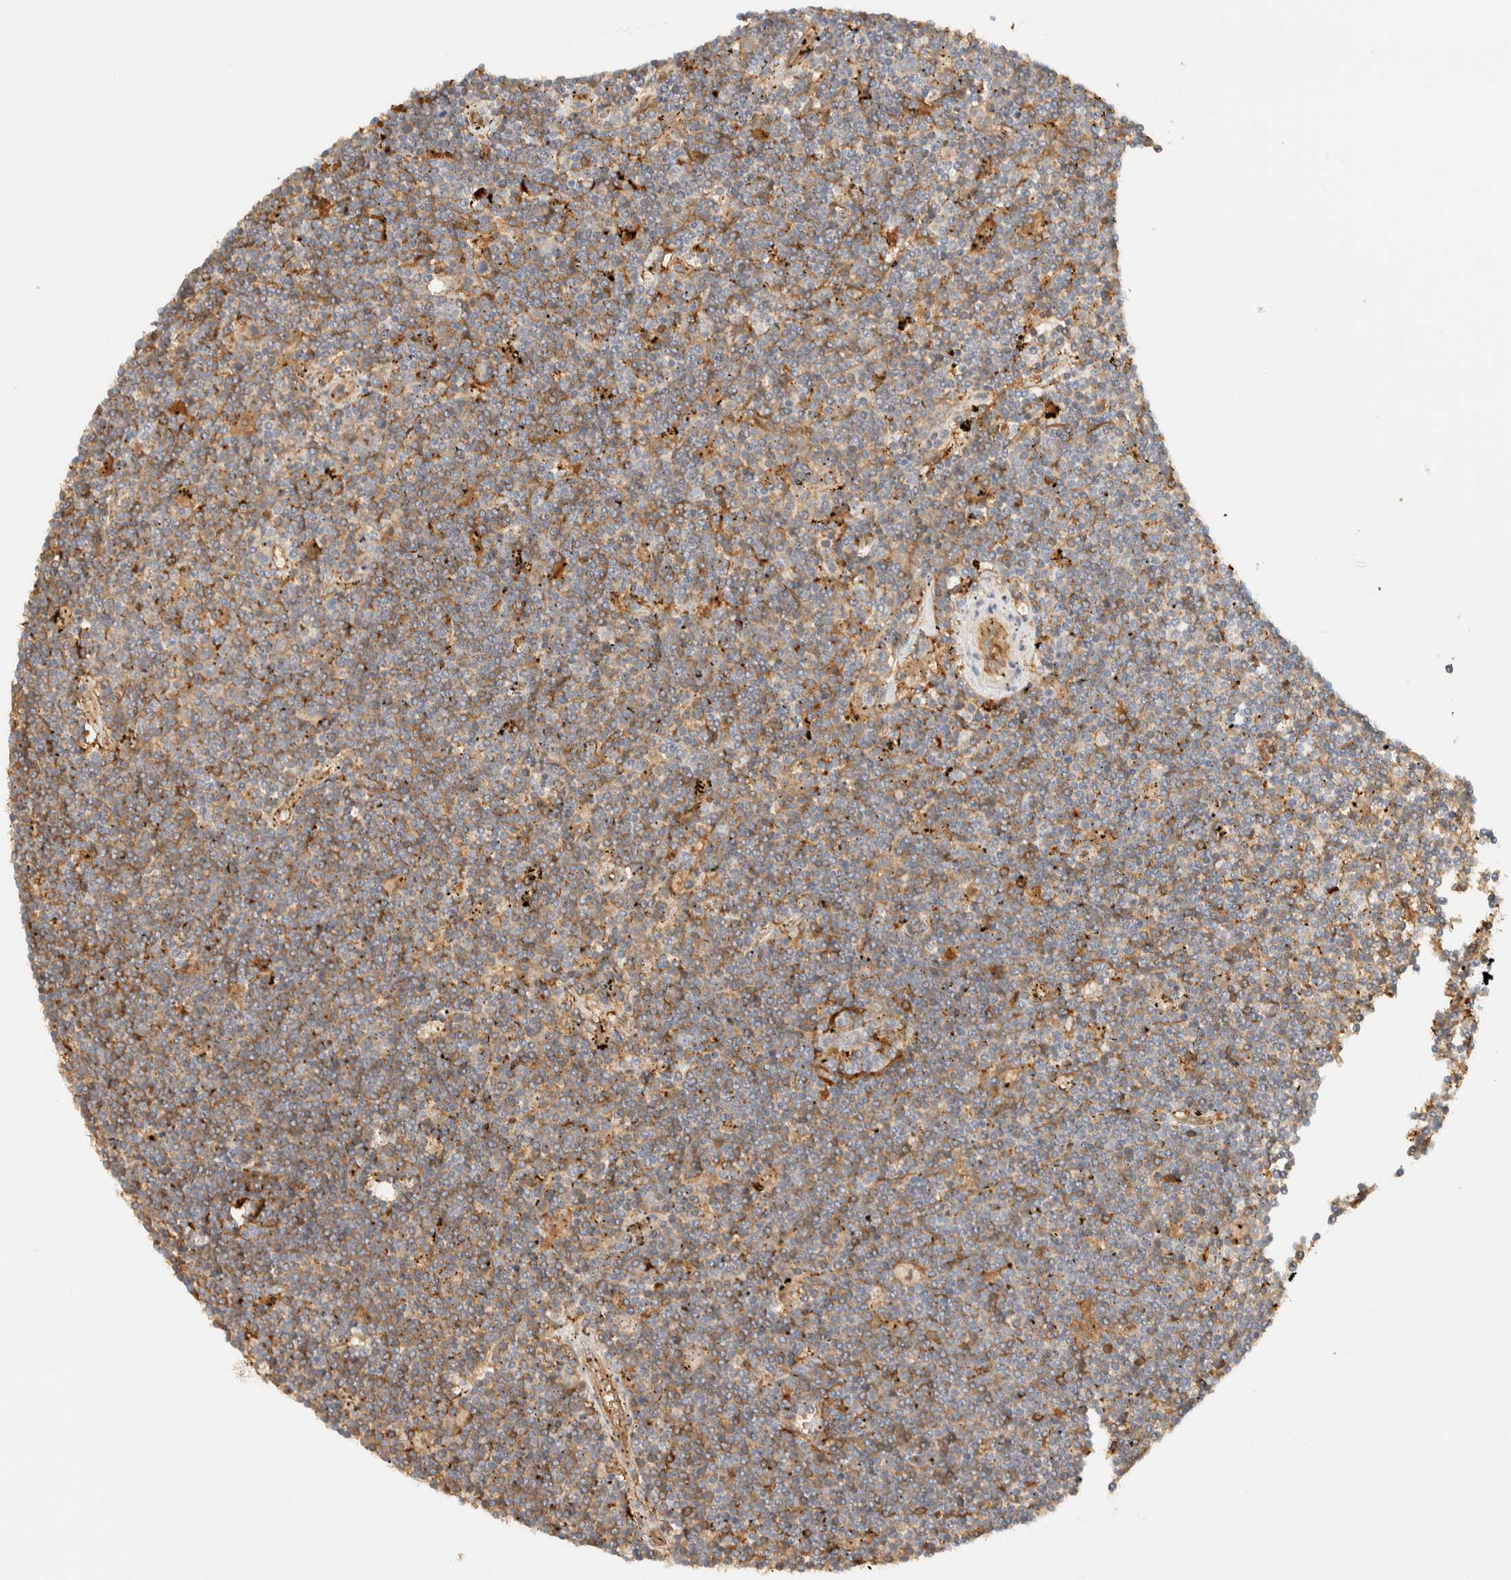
{"staining": {"intensity": "weak", "quantity": "25%-75%", "location": "cytoplasmic/membranous"}, "tissue": "lymphoma", "cell_type": "Tumor cells", "image_type": "cancer", "snomed": [{"axis": "morphology", "description": "Malignant lymphoma, non-Hodgkin's type, Low grade"}, {"axis": "topography", "description": "Spleen"}], "caption": "Lymphoma was stained to show a protein in brown. There is low levels of weak cytoplasmic/membranous positivity in approximately 25%-75% of tumor cells.", "gene": "TMEM192", "patient": {"sex": "male", "age": 76}}